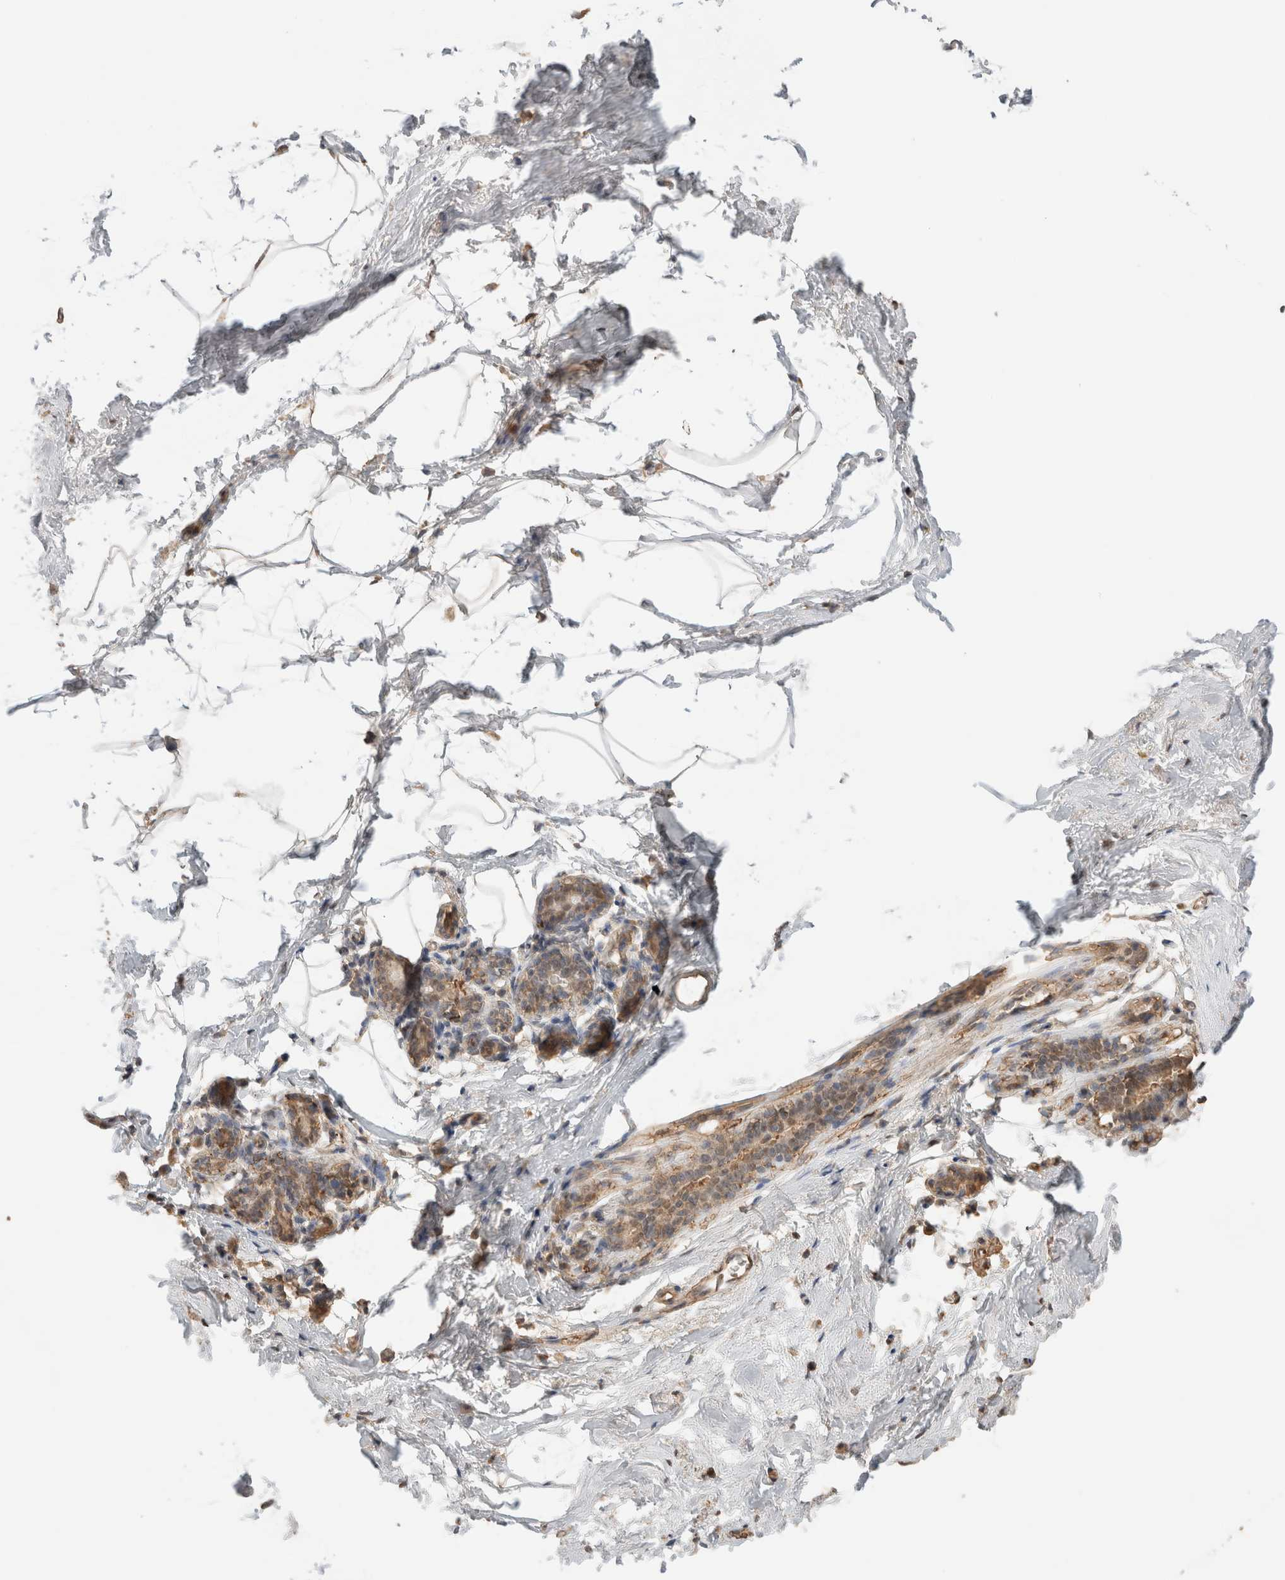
{"staining": {"intensity": "negative", "quantity": "none", "location": "none"}, "tissue": "breast", "cell_type": "Adipocytes", "image_type": "normal", "snomed": [{"axis": "morphology", "description": "Normal tissue, NOS"}, {"axis": "topography", "description": "Breast"}], "caption": "Immunohistochemistry micrograph of normal breast stained for a protein (brown), which shows no staining in adipocytes. (Immunohistochemistry, brightfield microscopy, high magnification).", "gene": "YWHAH", "patient": {"sex": "female", "age": 62}}